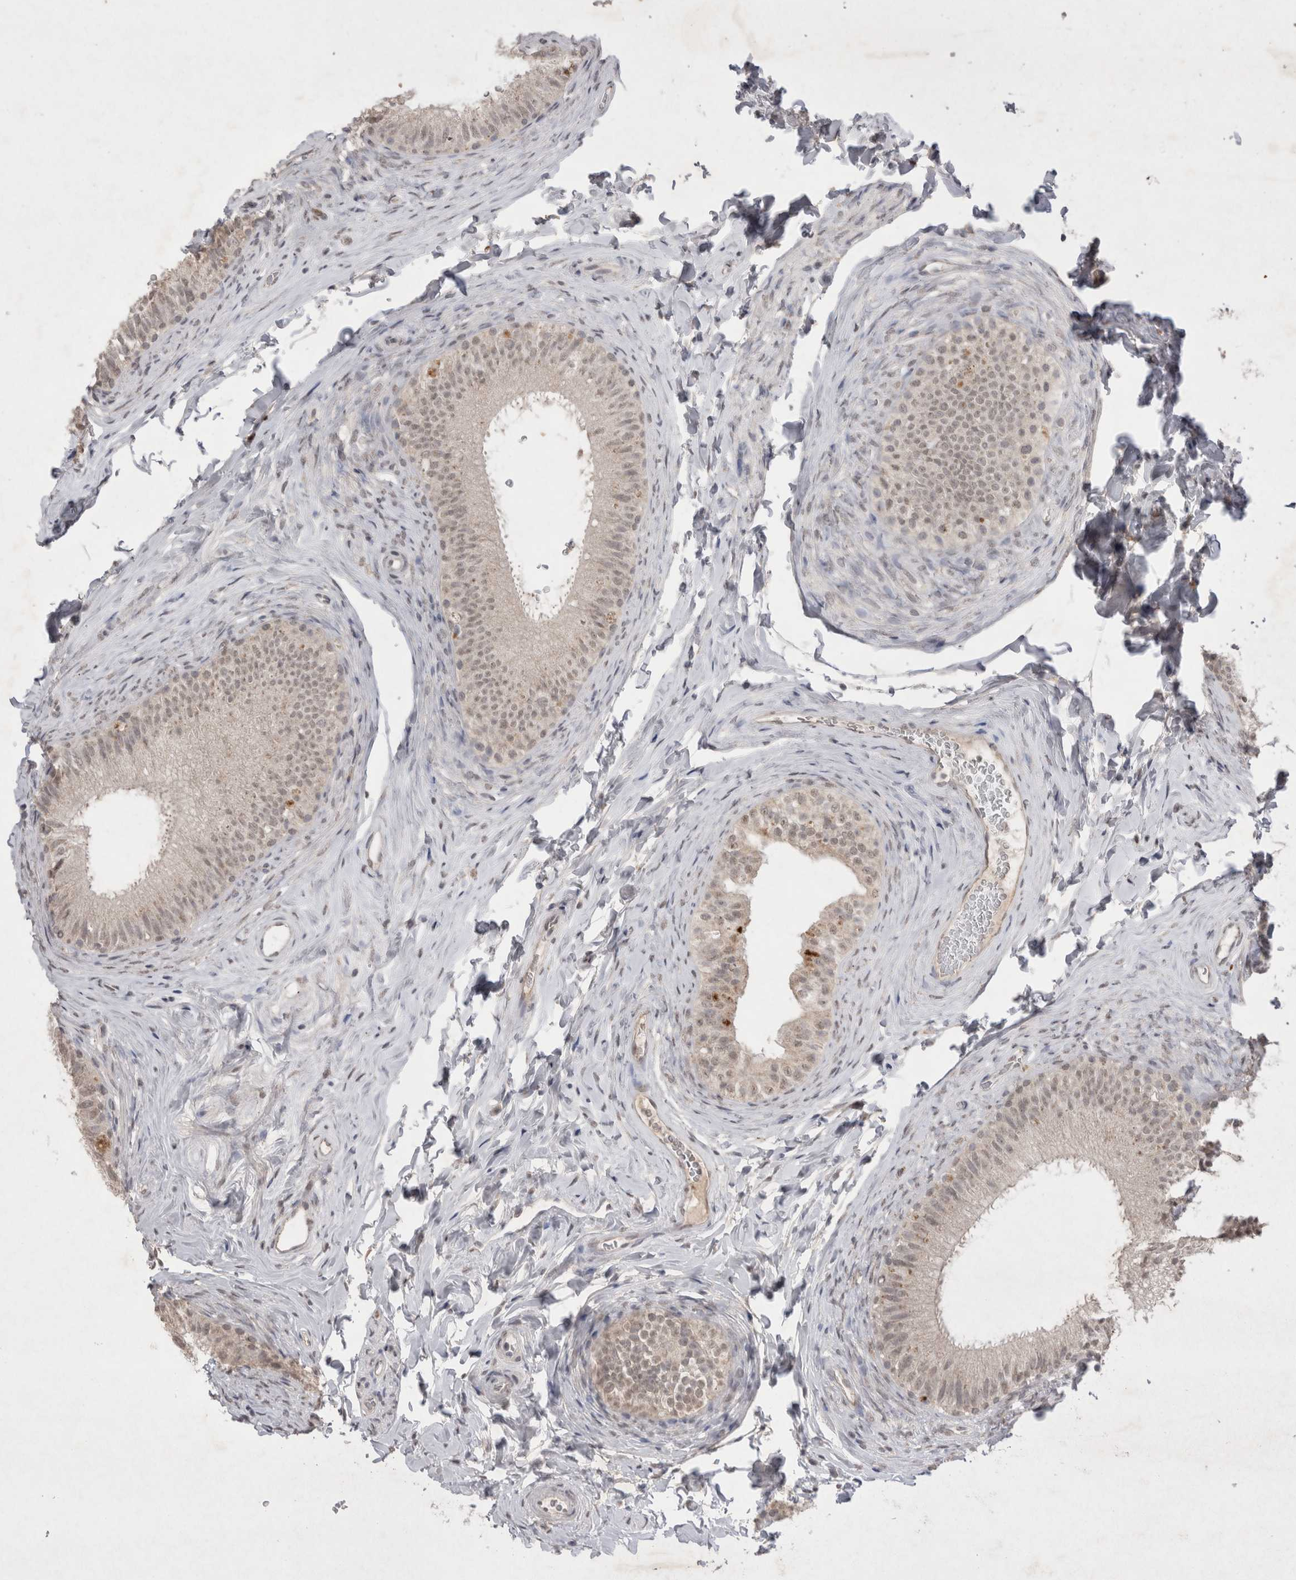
{"staining": {"intensity": "weak", "quantity": "<25%", "location": "cytoplasmic/membranous"}, "tissue": "epididymis", "cell_type": "Glandular cells", "image_type": "normal", "snomed": [{"axis": "morphology", "description": "Normal tissue, NOS"}, {"axis": "topography", "description": "Epididymis"}], "caption": "Immunohistochemistry (IHC) of unremarkable epididymis shows no positivity in glandular cells.", "gene": "LYVE1", "patient": {"sex": "male", "age": 49}}